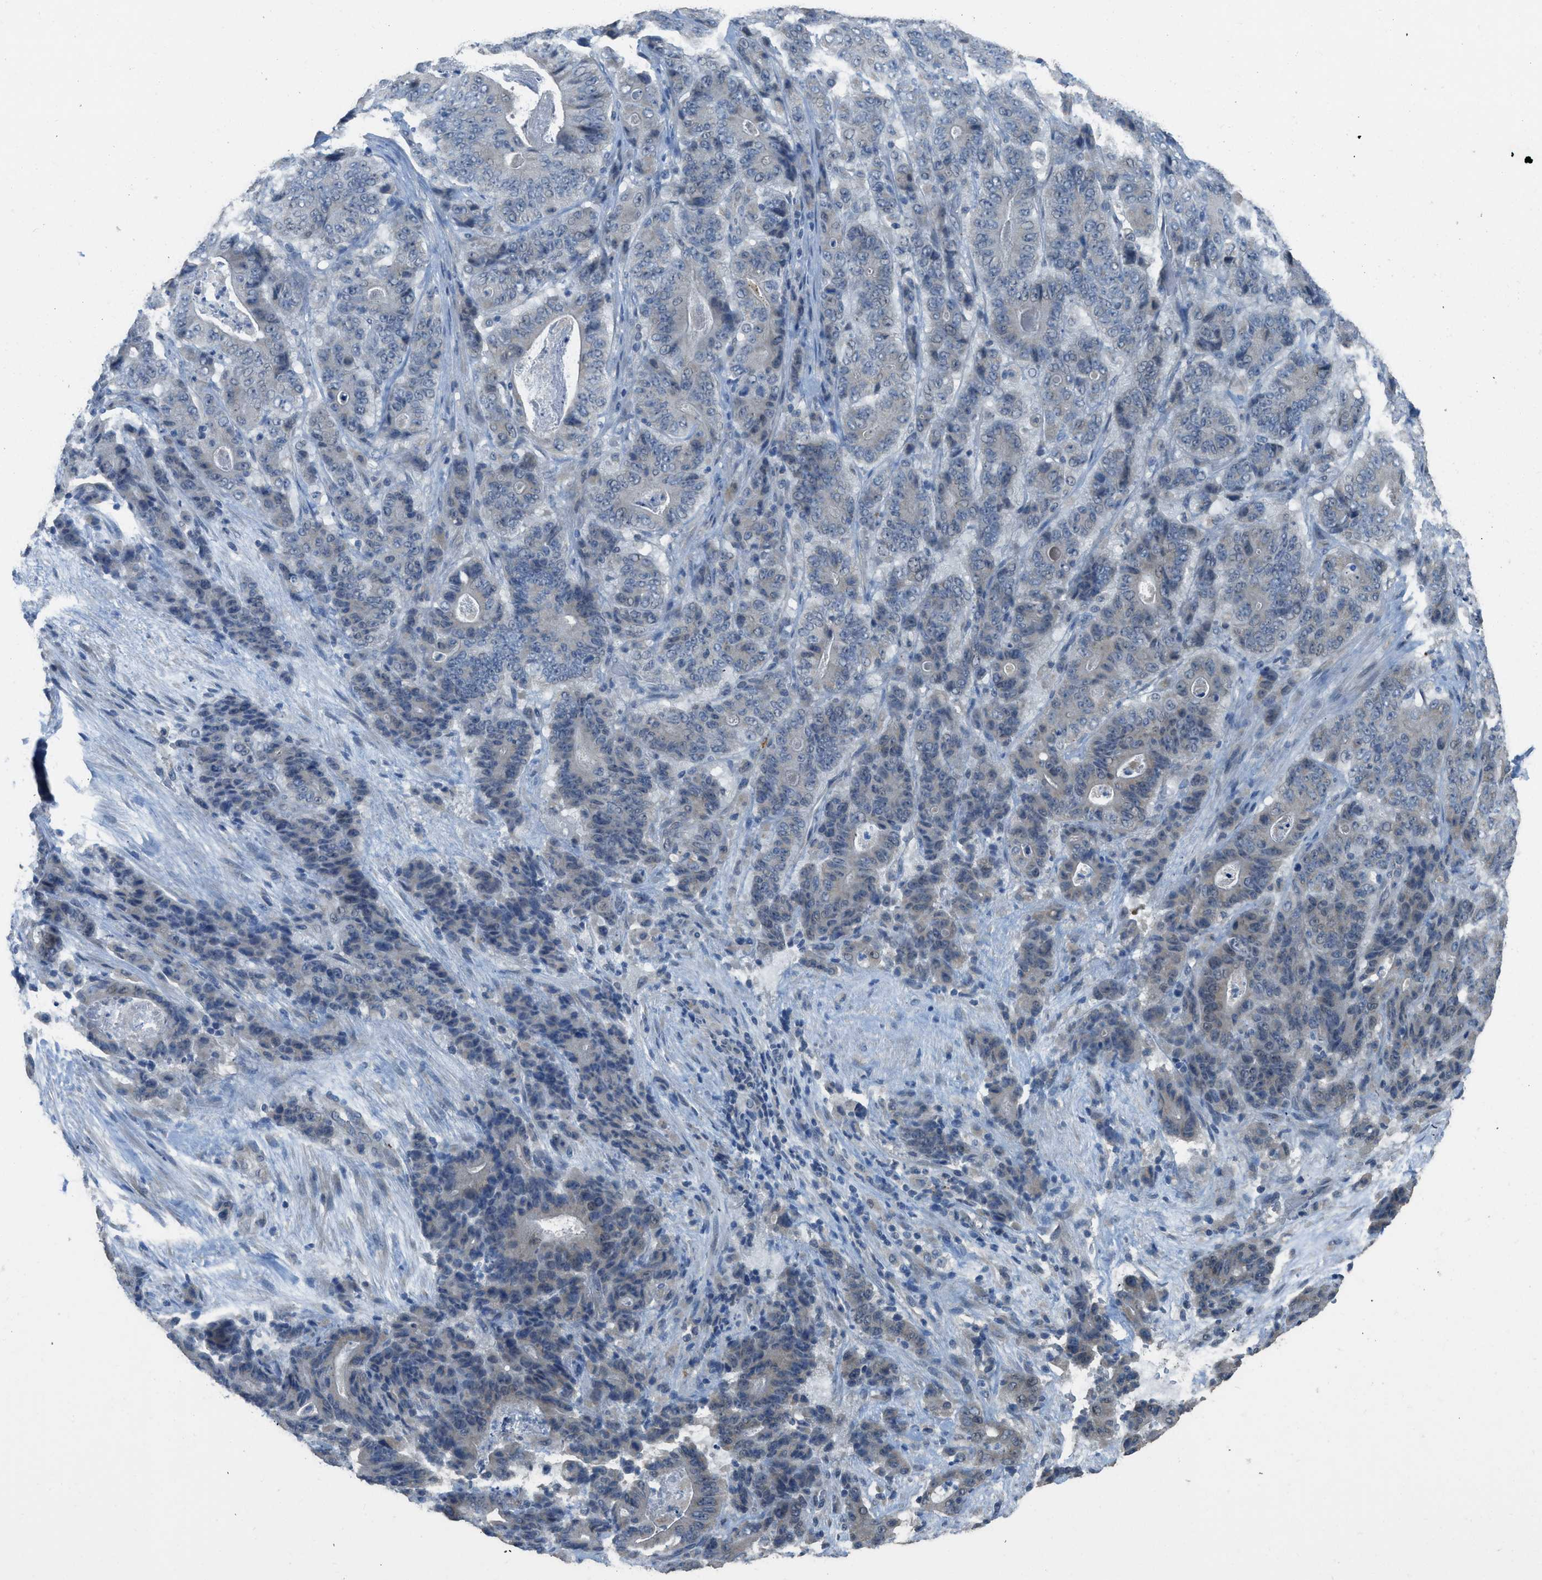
{"staining": {"intensity": "weak", "quantity": "<25%", "location": "cytoplasmic/membranous"}, "tissue": "stomach cancer", "cell_type": "Tumor cells", "image_type": "cancer", "snomed": [{"axis": "morphology", "description": "Adenocarcinoma, NOS"}, {"axis": "topography", "description": "Stomach"}], "caption": "Photomicrograph shows no significant protein positivity in tumor cells of adenocarcinoma (stomach). Nuclei are stained in blue.", "gene": "TIMD4", "patient": {"sex": "female", "age": 73}}